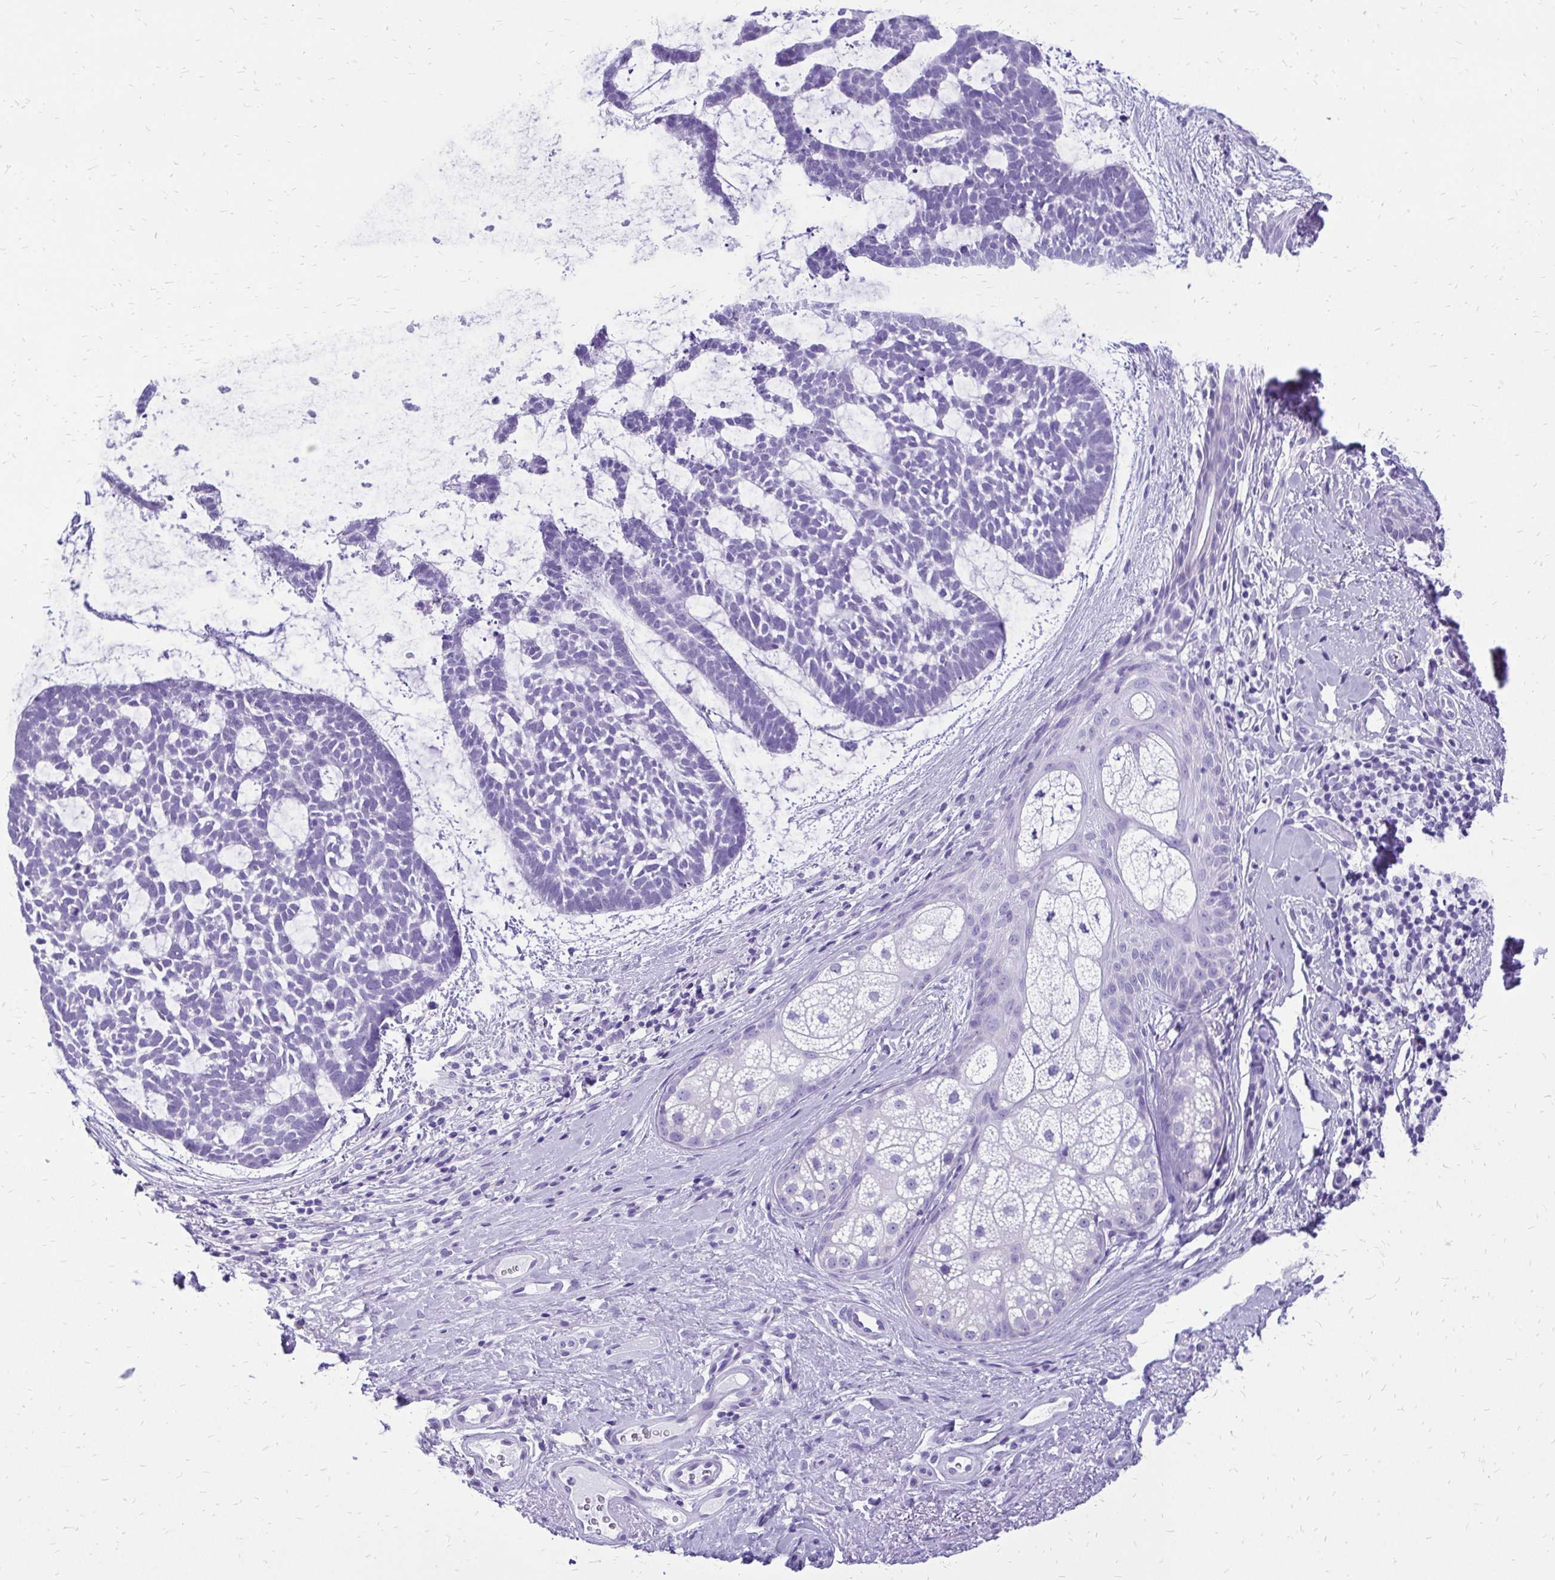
{"staining": {"intensity": "negative", "quantity": "none", "location": "none"}, "tissue": "skin cancer", "cell_type": "Tumor cells", "image_type": "cancer", "snomed": [{"axis": "morphology", "description": "Basal cell carcinoma"}, {"axis": "topography", "description": "Skin"}], "caption": "High power microscopy micrograph of an IHC micrograph of basal cell carcinoma (skin), revealing no significant staining in tumor cells.", "gene": "SLC32A1", "patient": {"sex": "male", "age": 64}}